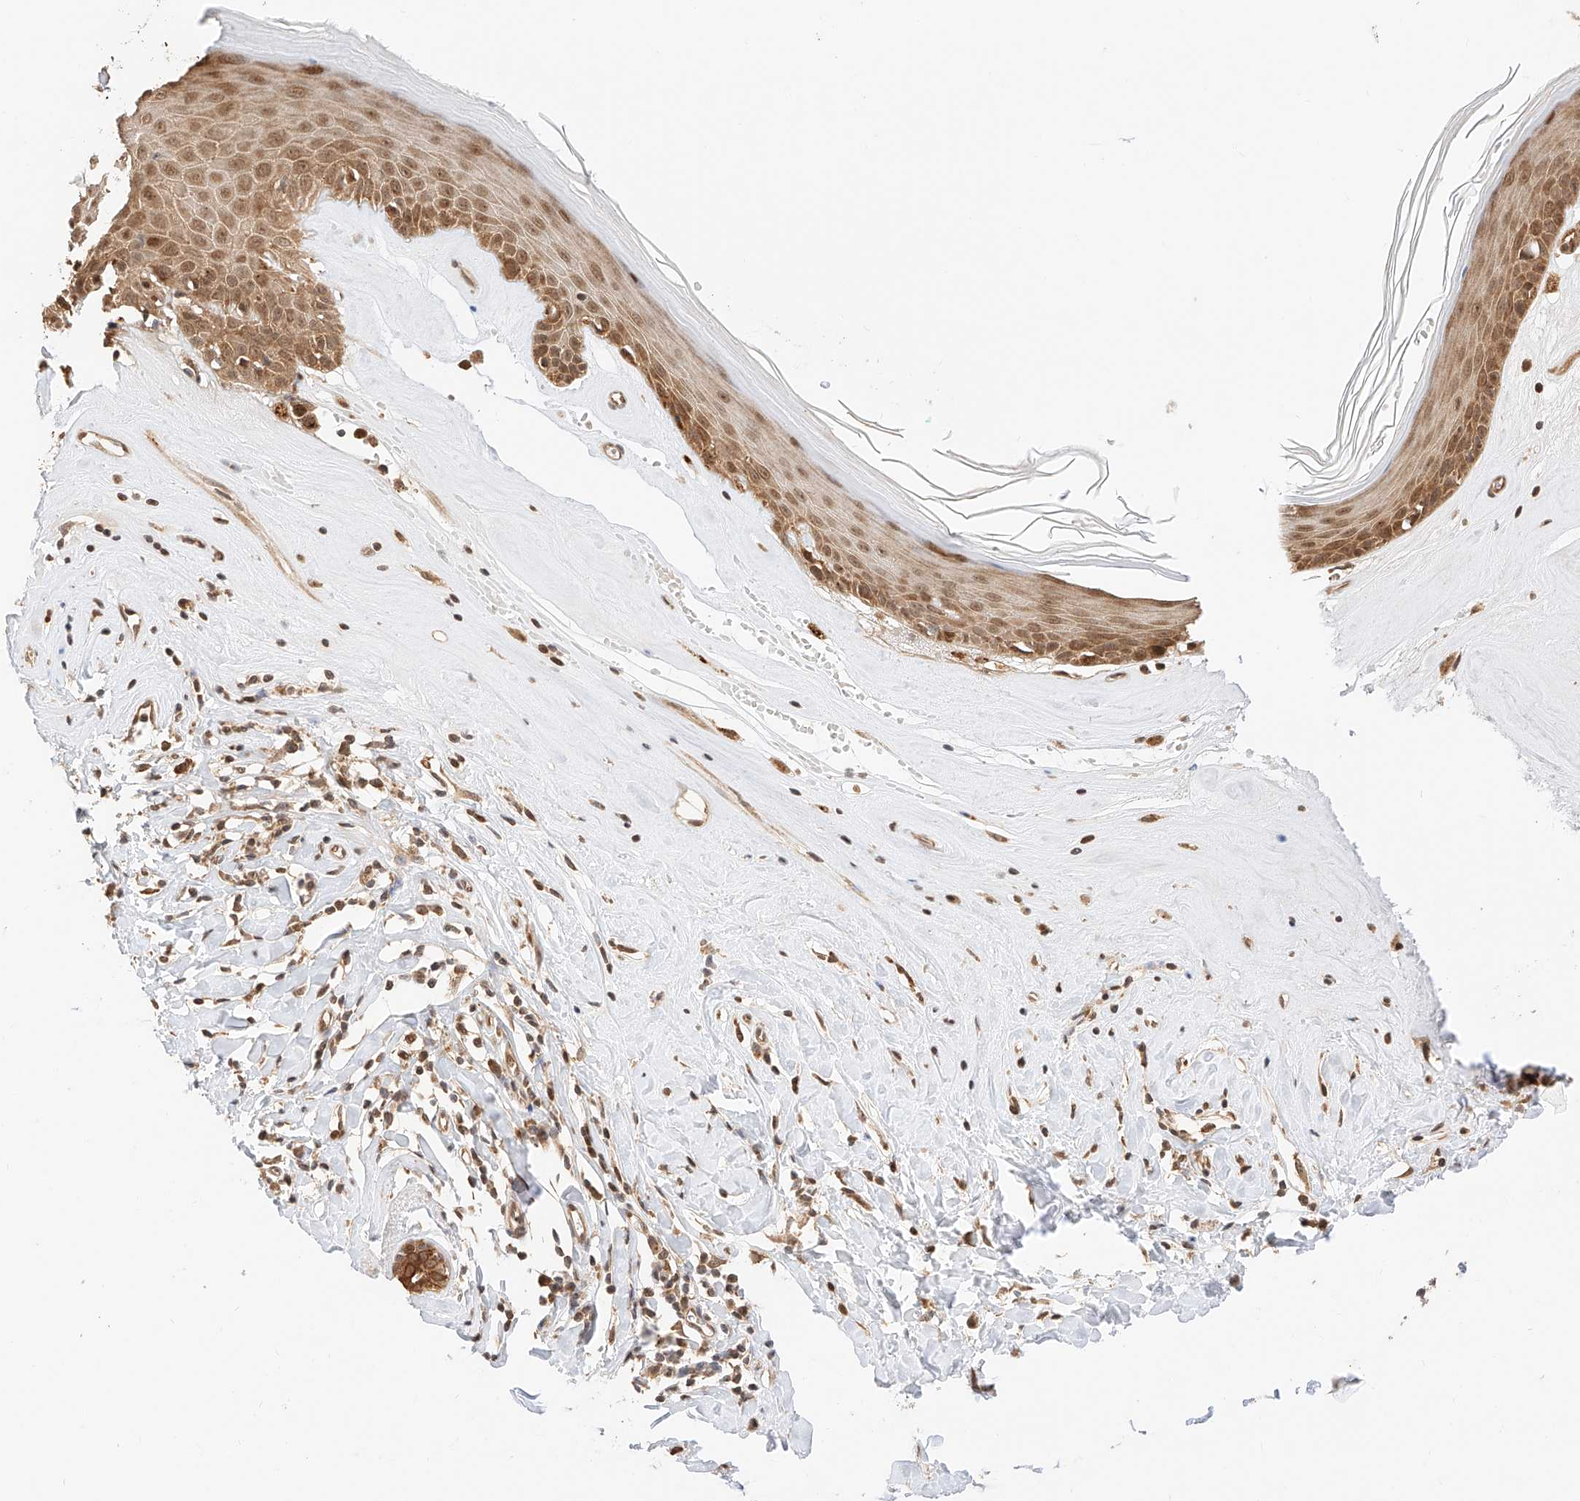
{"staining": {"intensity": "moderate", "quantity": ">75%", "location": "cytoplasmic/membranous,nuclear"}, "tissue": "skin", "cell_type": "Epidermal cells", "image_type": "normal", "snomed": [{"axis": "morphology", "description": "Normal tissue, NOS"}, {"axis": "morphology", "description": "Inflammation, NOS"}, {"axis": "topography", "description": "Vulva"}], "caption": "Approximately >75% of epidermal cells in unremarkable human skin demonstrate moderate cytoplasmic/membranous,nuclear protein expression as visualized by brown immunohistochemical staining.", "gene": "EIF4H", "patient": {"sex": "female", "age": 84}}